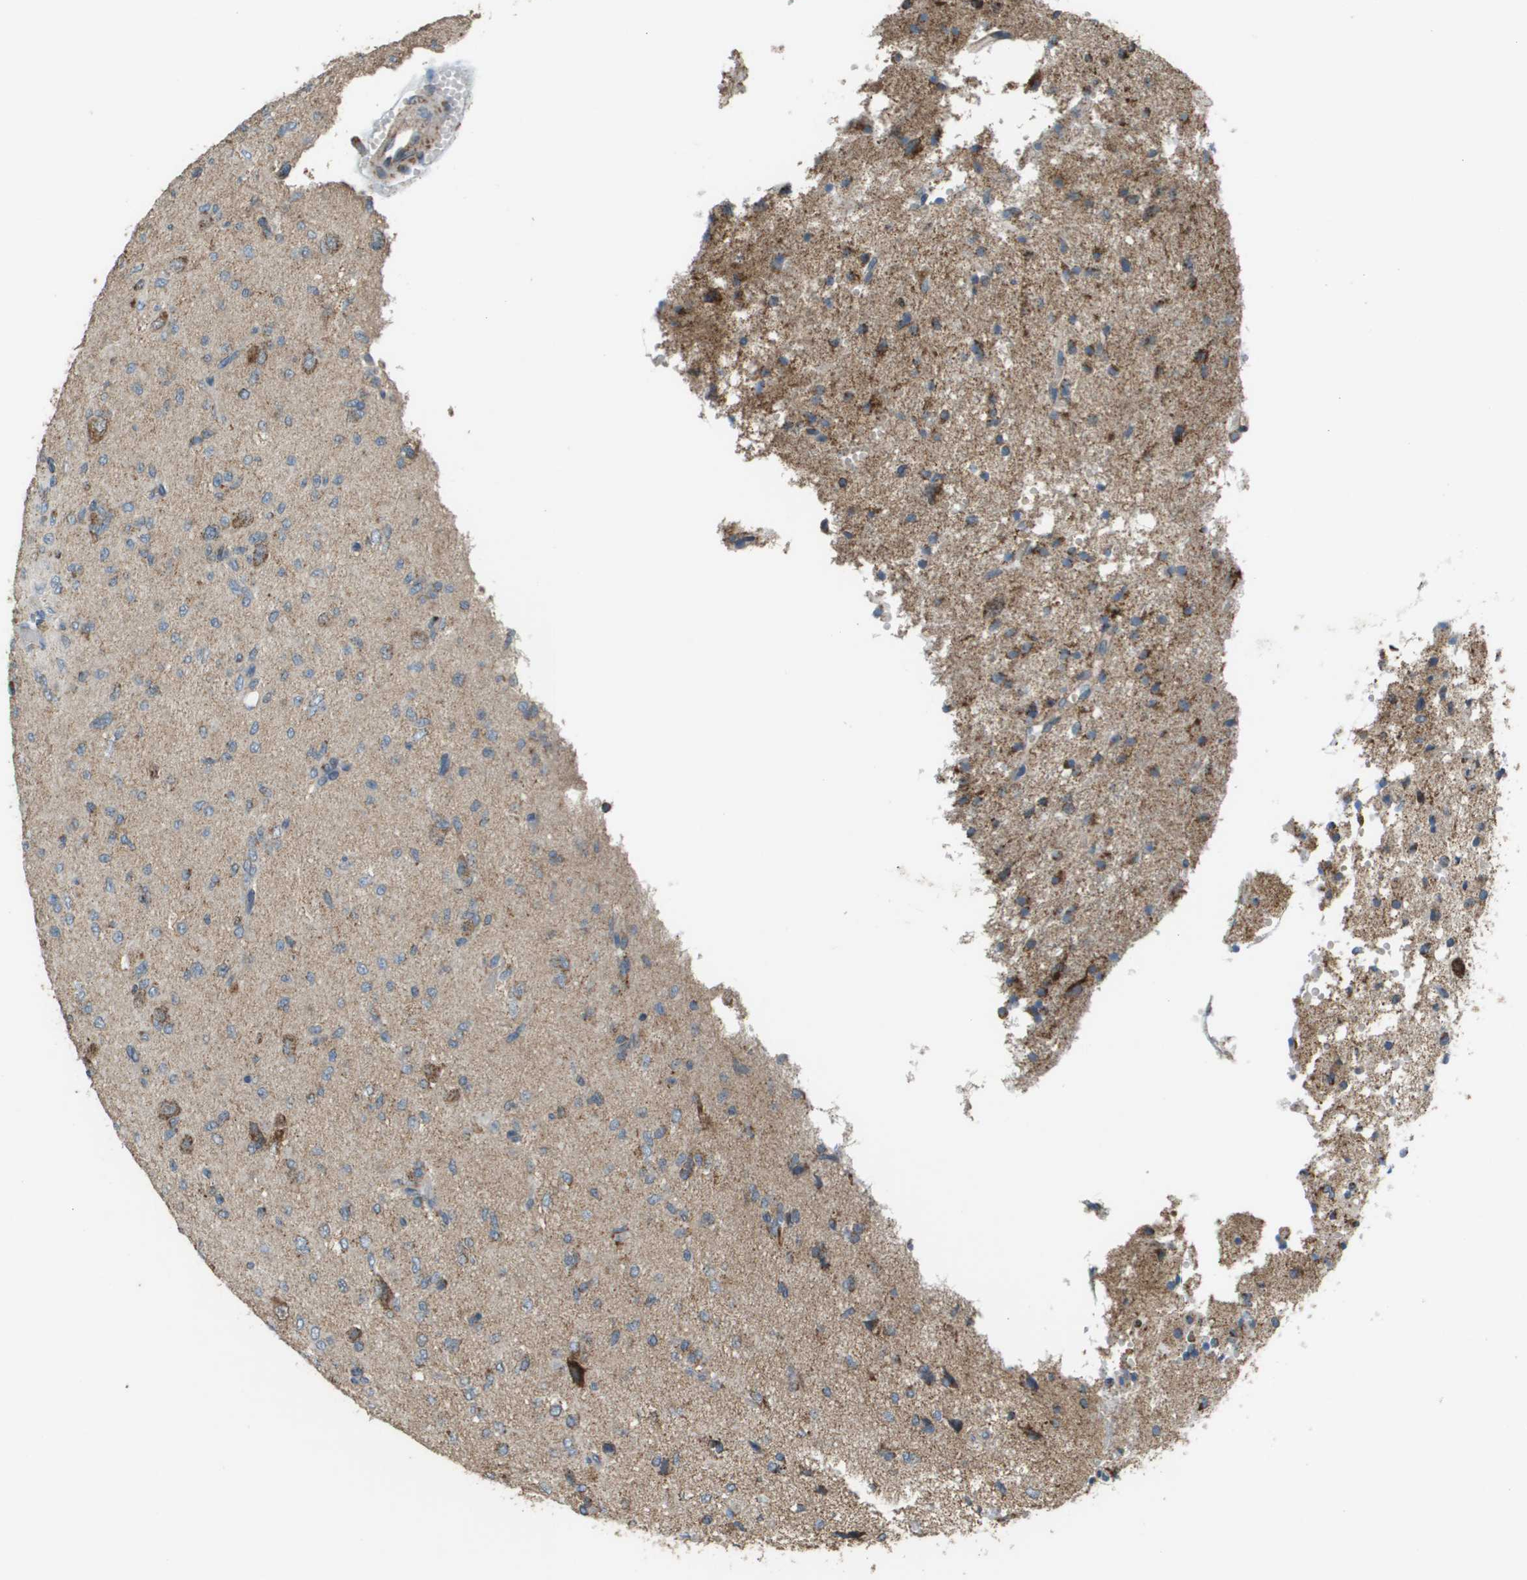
{"staining": {"intensity": "moderate", "quantity": "<25%", "location": "cytoplasmic/membranous"}, "tissue": "glioma", "cell_type": "Tumor cells", "image_type": "cancer", "snomed": [{"axis": "morphology", "description": "Glioma, malignant, High grade"}, {"axis": "topography", "description": "Brain"}], "caption": "Glioma stained for a protein (brown) shows moderate cytoplasmic/membranous positive staining in approximately <25% of tumor cells.", "gene": "FH", "patient": {"sex": "female", "age": 59}}